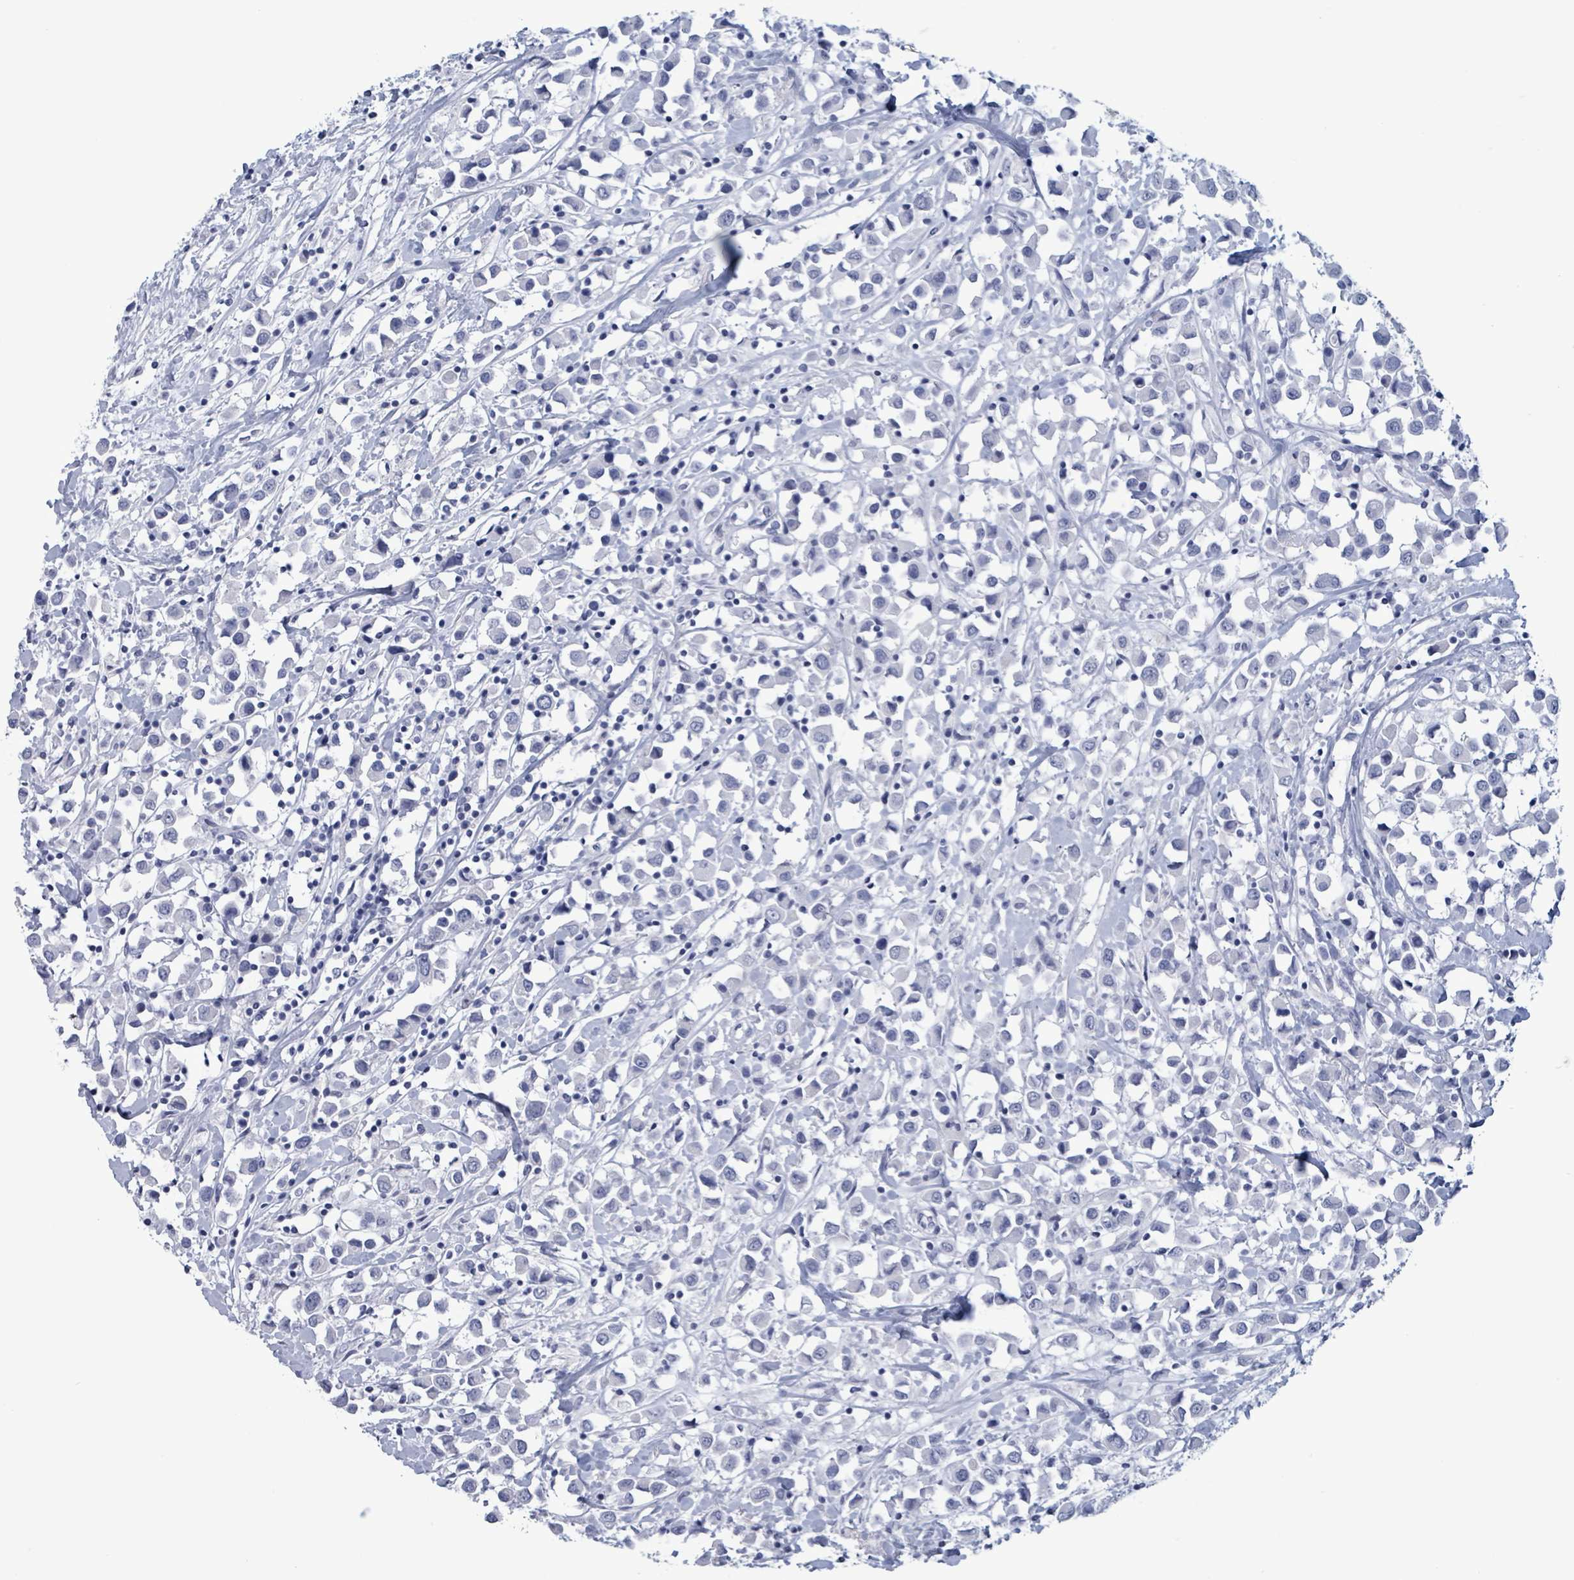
{"staining": {"intensity": "negative", "quantity": "none", "location": "none"}, "tissue": "breast cancer", "cell_type": "Tumor cells", "image_type": "cancer", "snomed": [{"axis": "morphology", "description": "Duct carcinoma"}, {"axis": "topography", "description": "Breast"}], "caption": "The histopathology image demonstrates no staining of tumor cells in invasive ductal carcinoma (breast).", "gene": "NKX2-1", "patient": {"sex": "female", "age": 61}}